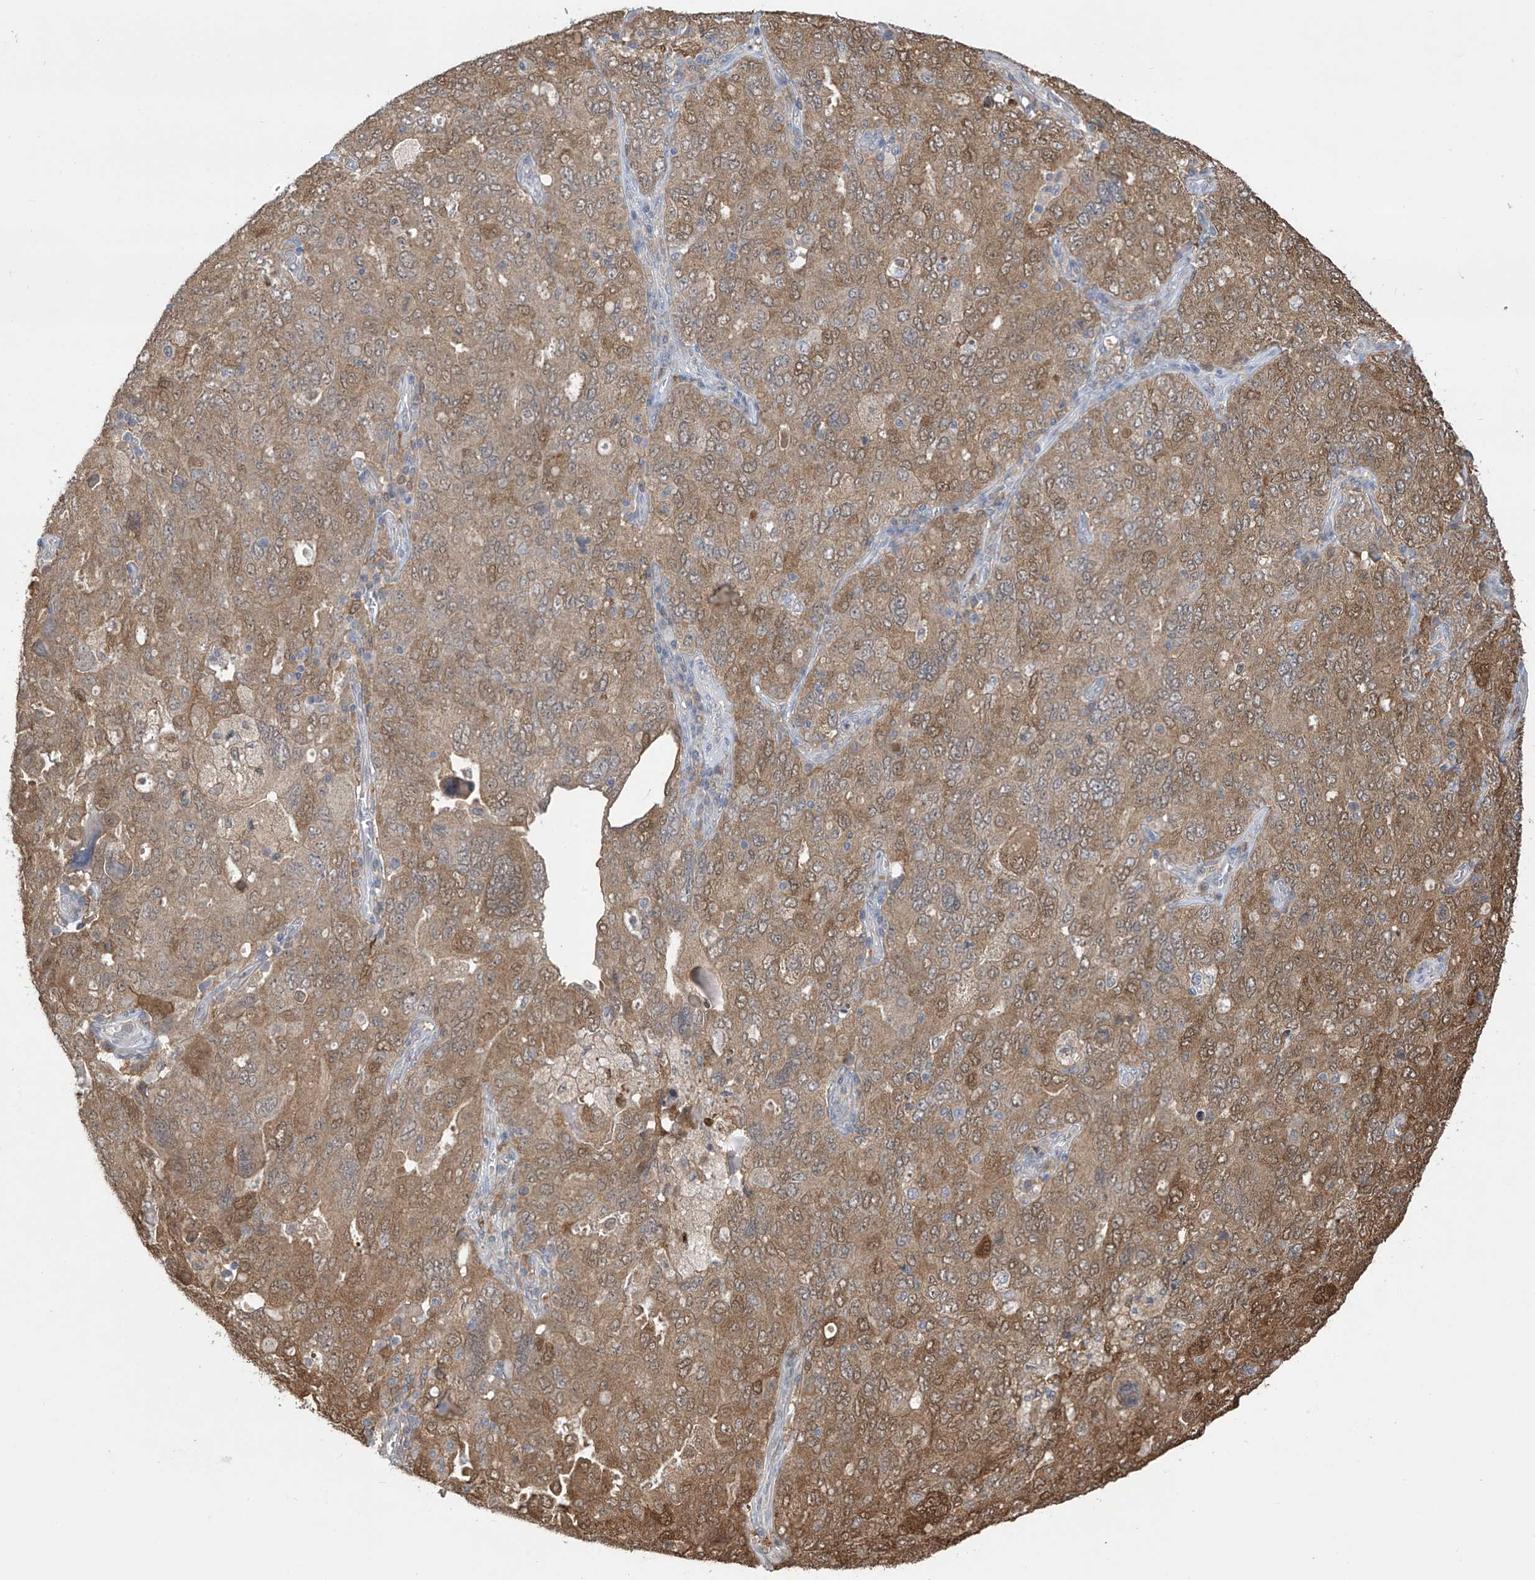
{"staining": {"intensity": "moderate", "quantity": ">75%", "location": "cytoplasmic/membranous,nuclear"}, "tissue": "ovarian cancer", "cell_type": "Tumor cells", "image_type": "cancer", "snomed": [{"axis": "morphology", "description": "Carcinoma, endometroid"}, {"axis": "topography", "description": "Ovary"}], "caption": "Endometroid carcinoma (ovarian) stained with a brown dye shows moderate cytoplasmic/membranous and nuclear positive positivity in approximately >75% of tumor cells.", "gene": "IDH1", "patient": {"sex": "female", "age": 62}}